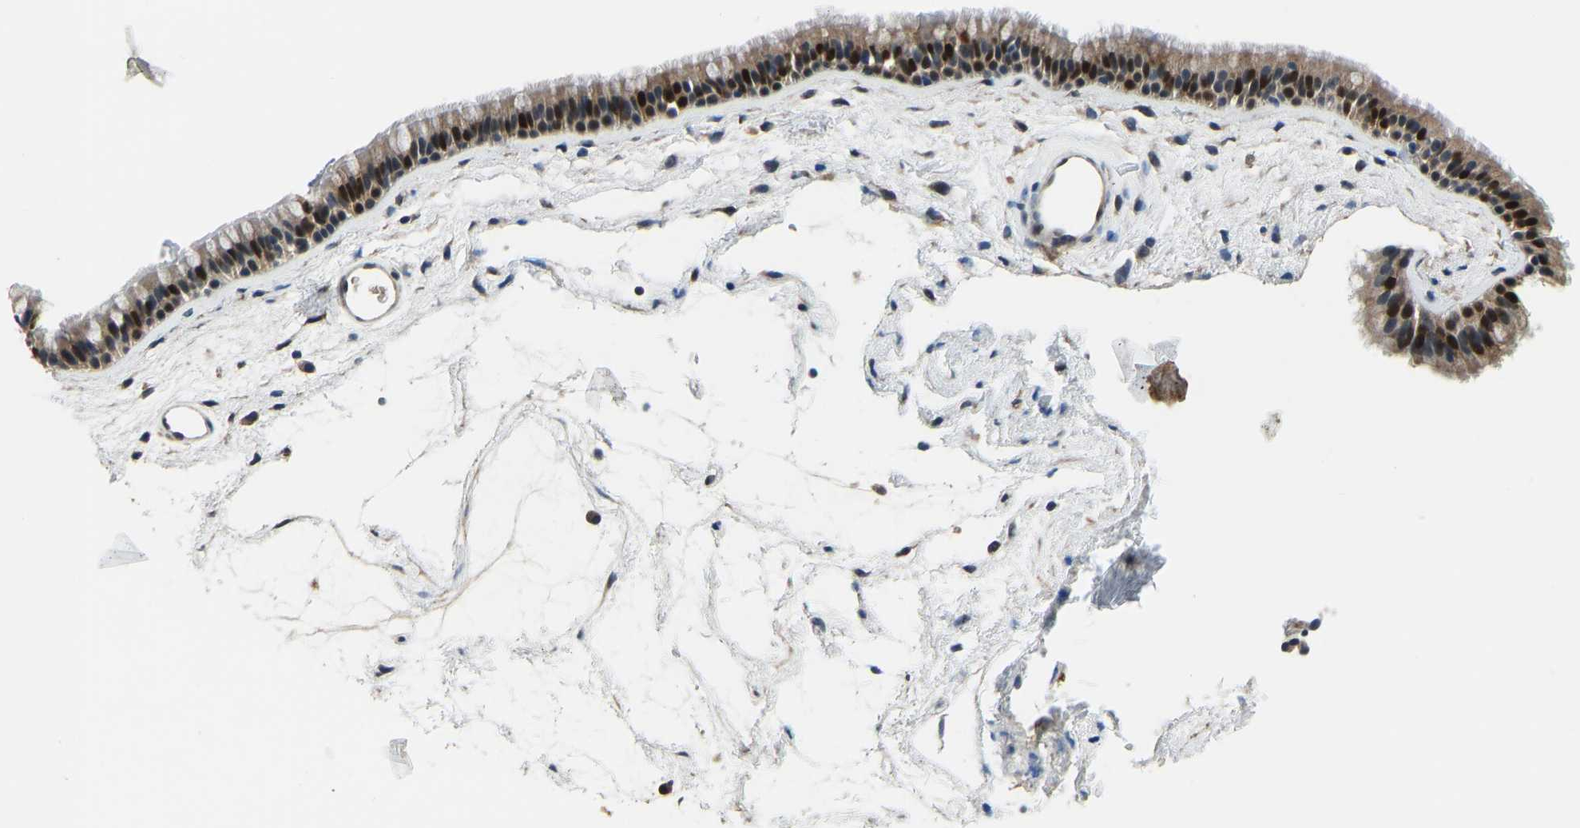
{"staining": {"intensity": "strong", "quantity": "<25%", "location": "cytoplasmic/membranous,nuclear"}, "tissue": "nasopharynx", "cell_type": "Respiratory epithelial cells", "image_type": "normal", "snomed": [{"axis": "morphology", "description": "Normal tissue, NOS"}, {"axis": "morphology", "description": "Inflammation, NOS"}, {"axis": "topography", "description": "Nasopharynx"}], "caption": "Immunohistochemical staining of benign nasopharynx reveals strong cytoplasmic/membranous,nuclear protein positivity in approximately <25% of respiratory epithelial cells.", "gene": "FOS", "patient": {"sex": "male", "age": 48}}